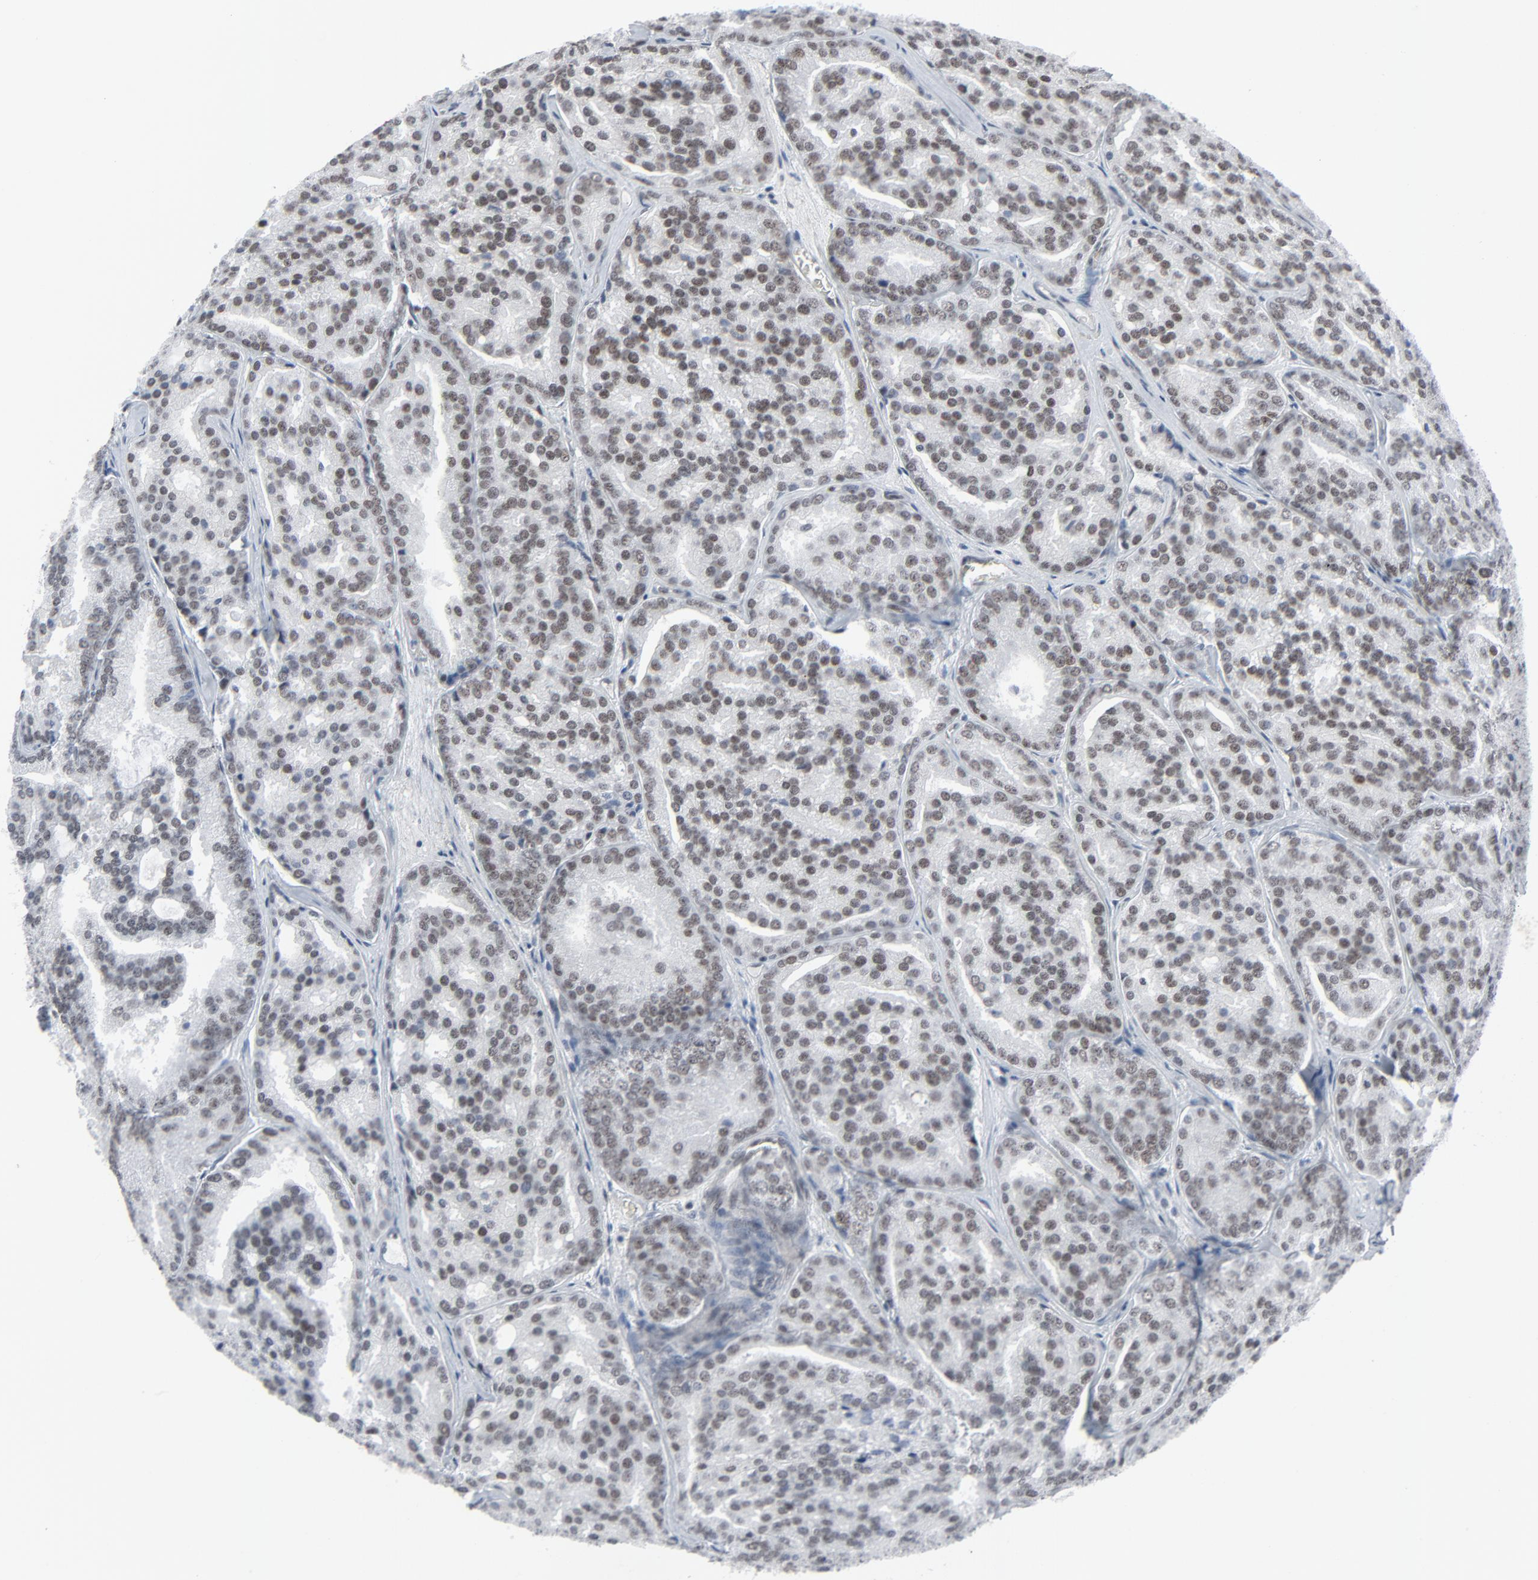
{"staining": {"intensity": "moderate", "quantity": ">75%", "location": "nuclear"}, "tissue": "prostate cancer", "cell_type": "Tumor cells", "image_type": "cancer", "snomed": [{"axis": "morphology", "description": "Adenocarcinoma, High grade"}, {"axis": "topography", "description": "Prostate"}], "caption": "This image displays prostate adenocarcinoma (high-grade) stained with IHC to label a protein in brown. The nuclear of tumor cells show moderate positivity for the protein. Nuclei are counter-stained blue.", "gene": "FBXO28", "patient": {"sex": "male", "age": 64}}